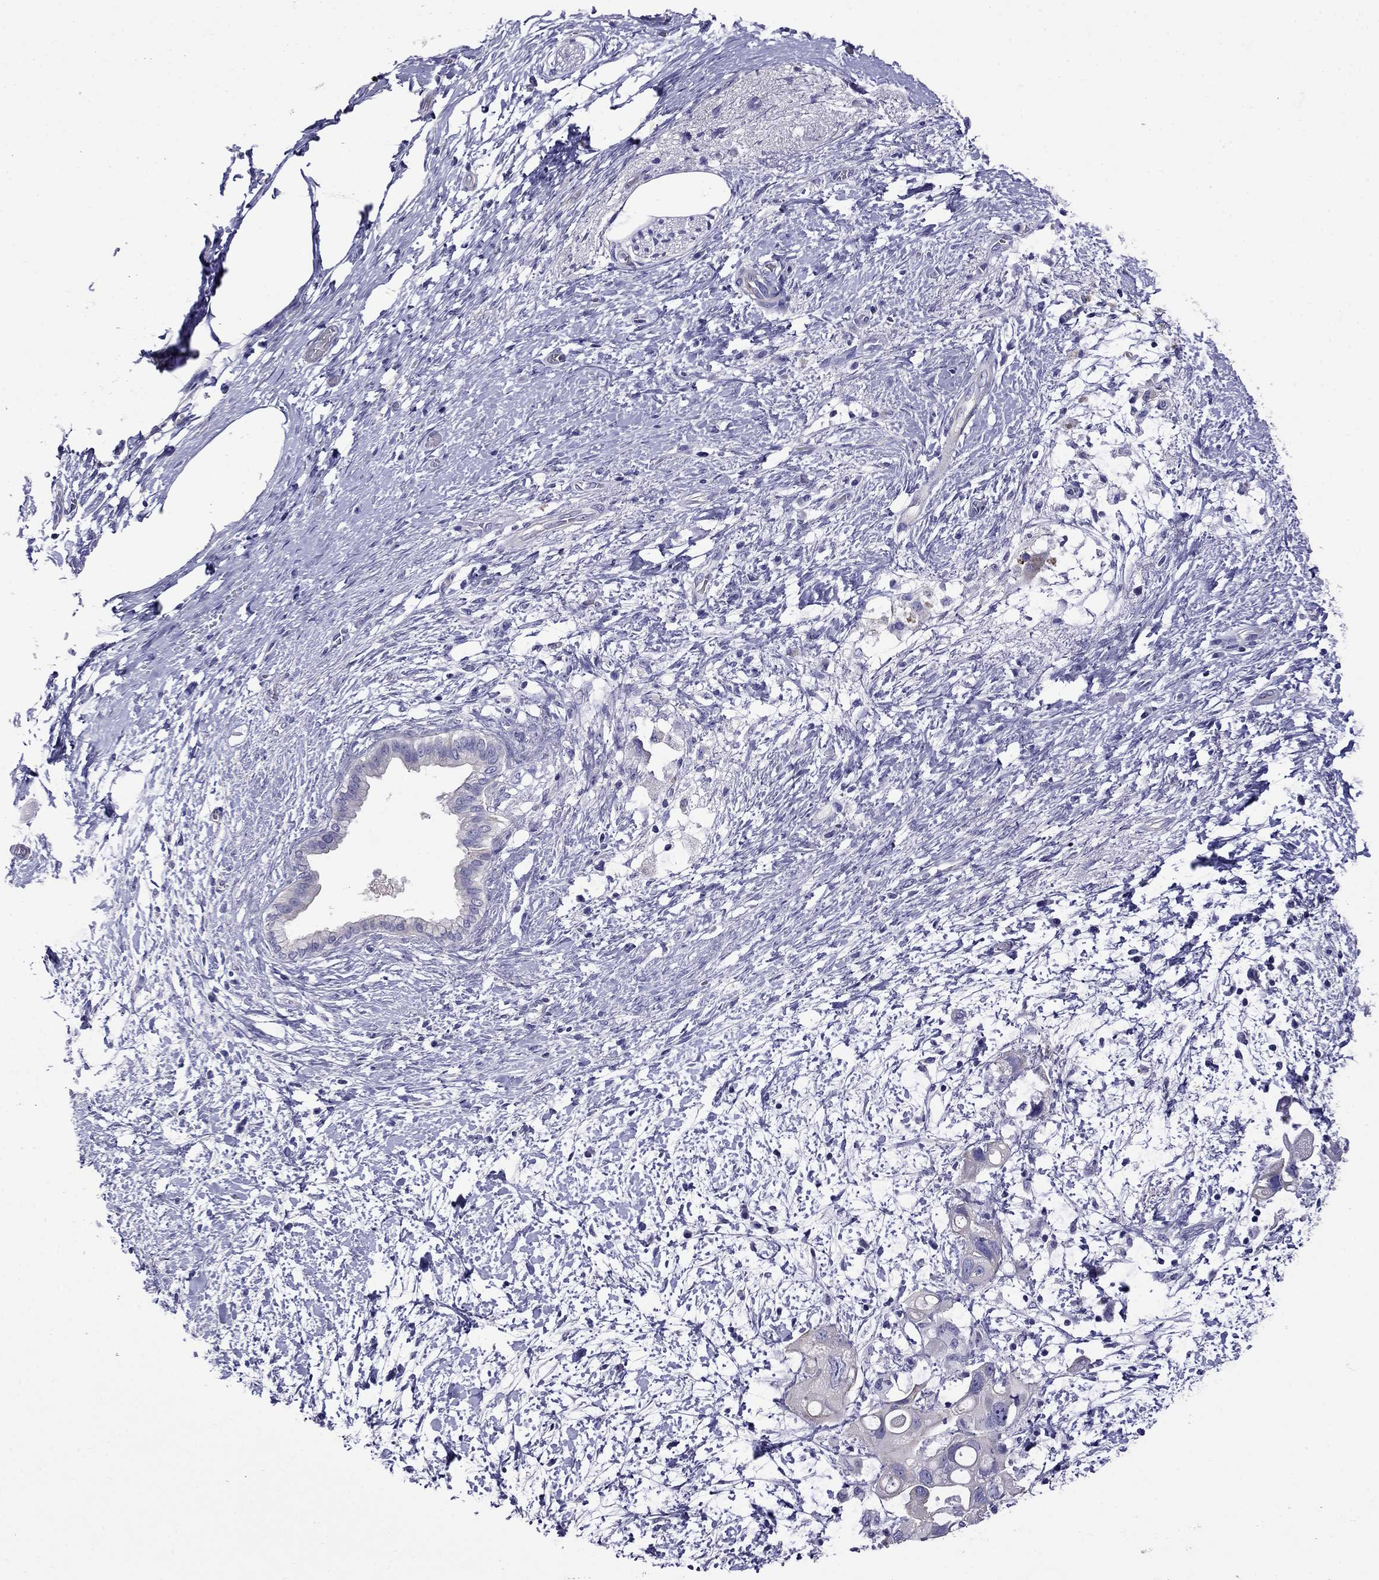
{"staining": {"intensity": "negative", "quantity": "none", "location": "none"}, "tissue": "pancreatic cancer", "cell_type": "Tumor cells", "image_type": "cancer", "snomed": [{"axis": "morphology", "description": "Adenocarcinoma, NOS"}, {"axis": "topography", "description": "Pancreas"}], "caption": "Tumor cells are negative for brown protein staining in adenocarcinoma (pancreatic). Brightfield microscopy of immunohistochemistry (IHC) stained with DAB (brown) and hematoxylin (blue), captured at high magnification.", "gene": "STAR", "patient": {"sex": "female", "age": 72}}